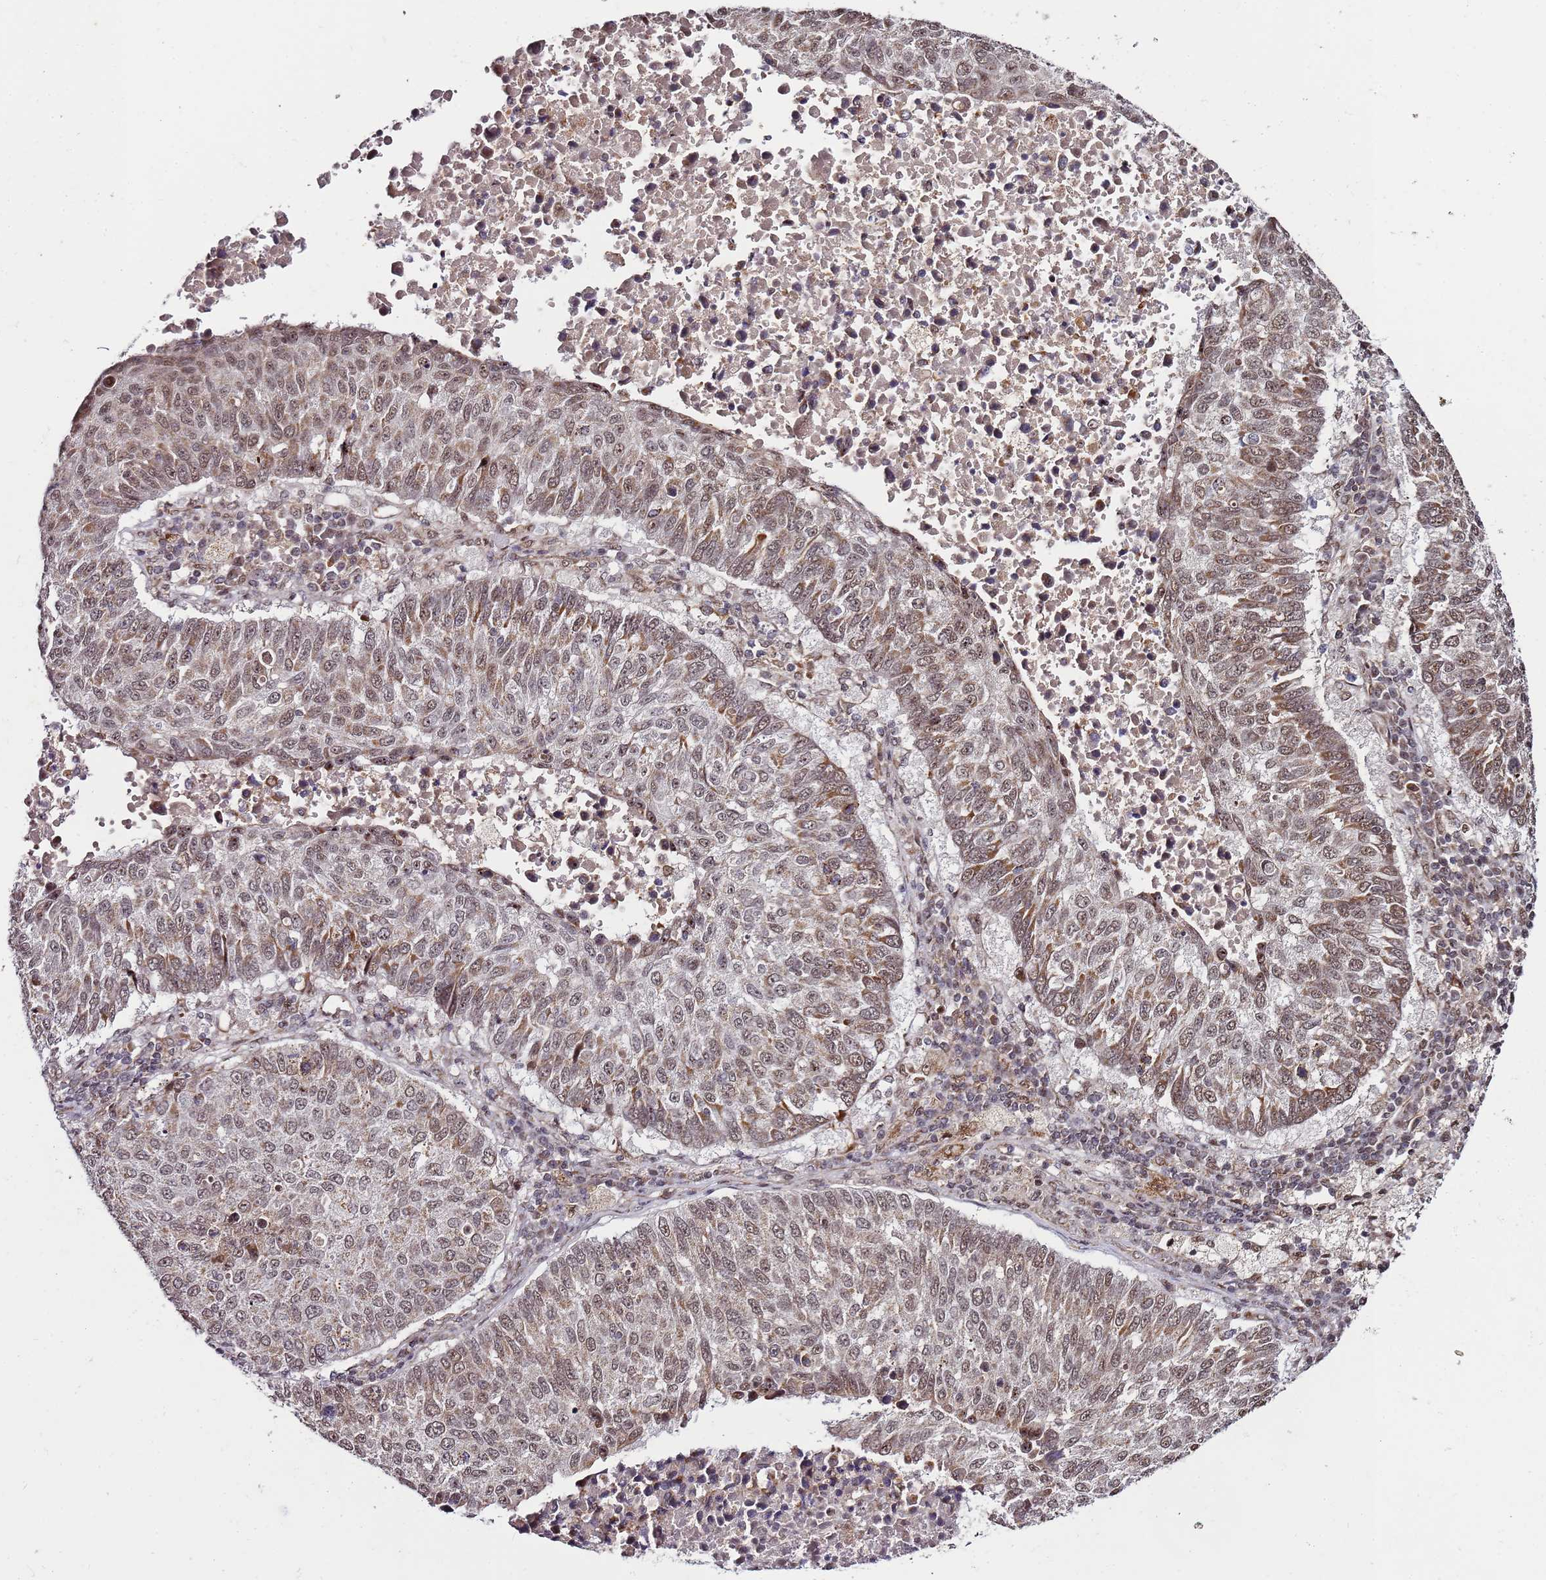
{"staining": {"intensity": "moderate", "quantity": ">75%", "location": "cytoplasmic/membranous,nuclear"}, "tissue": "lung cancer", "cell_type": "Tumor cells", "image_type": "cancer", "snomed": [{"axis": "morphology", "description": "Squamous cell carcinoma, NOS"}, {"axis": "topography", "description": "Lung"}], "caption": "Immunohistochemical staining of squamous cell carcinoma (lung) reveals medium levels of moderate cytoplasmic/membranous and nuclear protein positivity in about >75% of tumor cells.", "gene": "TP53AIP1", "patient": {"sex": "male", "age": 73}}